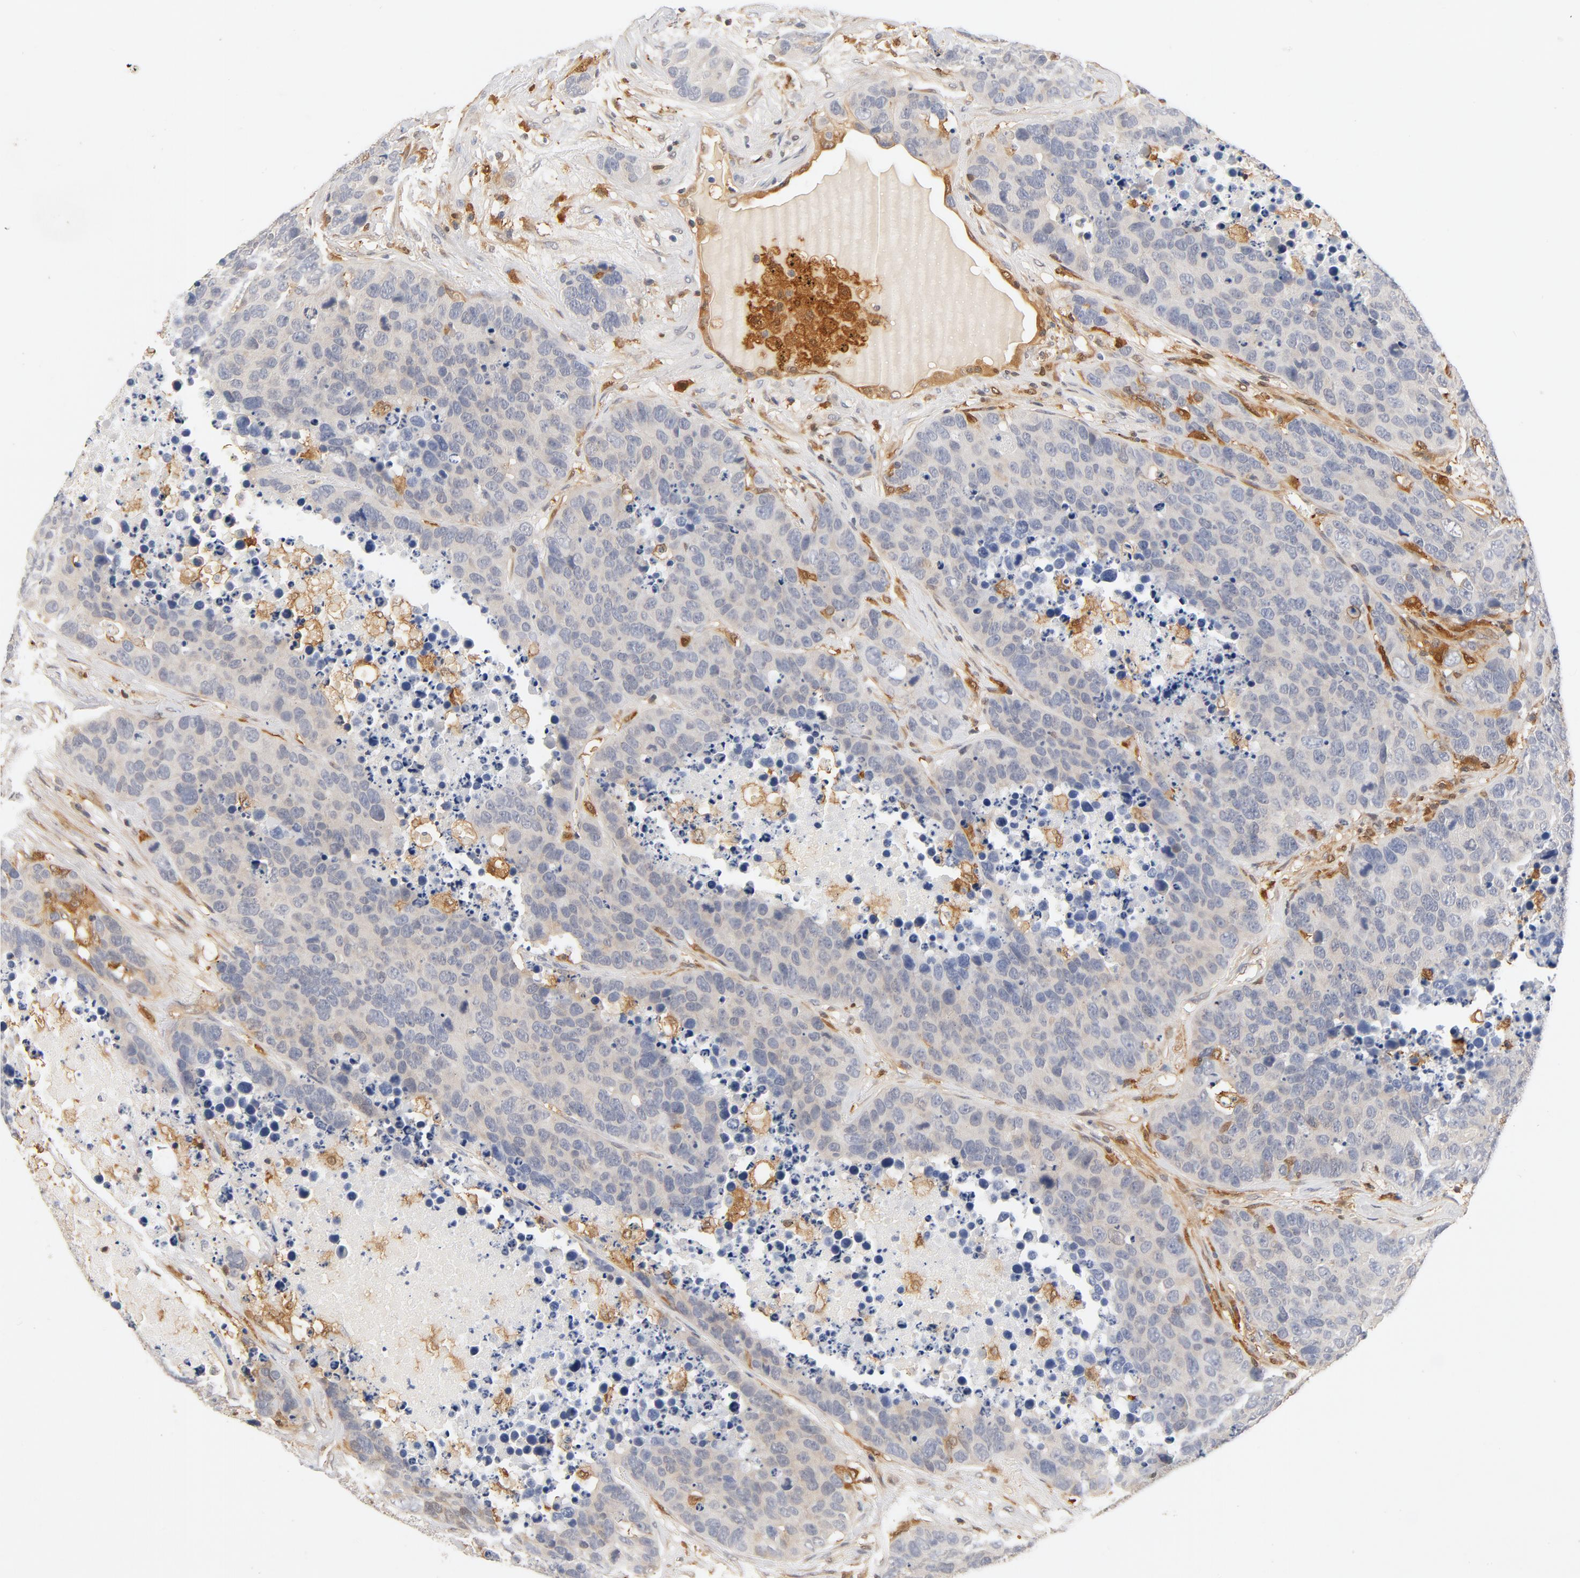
{"staining": {"intensity": "weak", "quantity": "<25%", "location": "cytoplasmic/membranous"}, "tissue": "carcinoid", "cell_type": "Tumor cells", "image_type": "cancer", "snomed": [{"axis": "morphology", "description": "Carcinoid, malignant, NOS"}, {"axis": "topography", "description": "Lung"}], "caption": "This is an immunohistochemistry (IHC) photomicrograph of carcinoid (malignant). There is no staining in tumor cells.", "gene": "STAT1", "patient": {"sex": "male", "age": 60}}